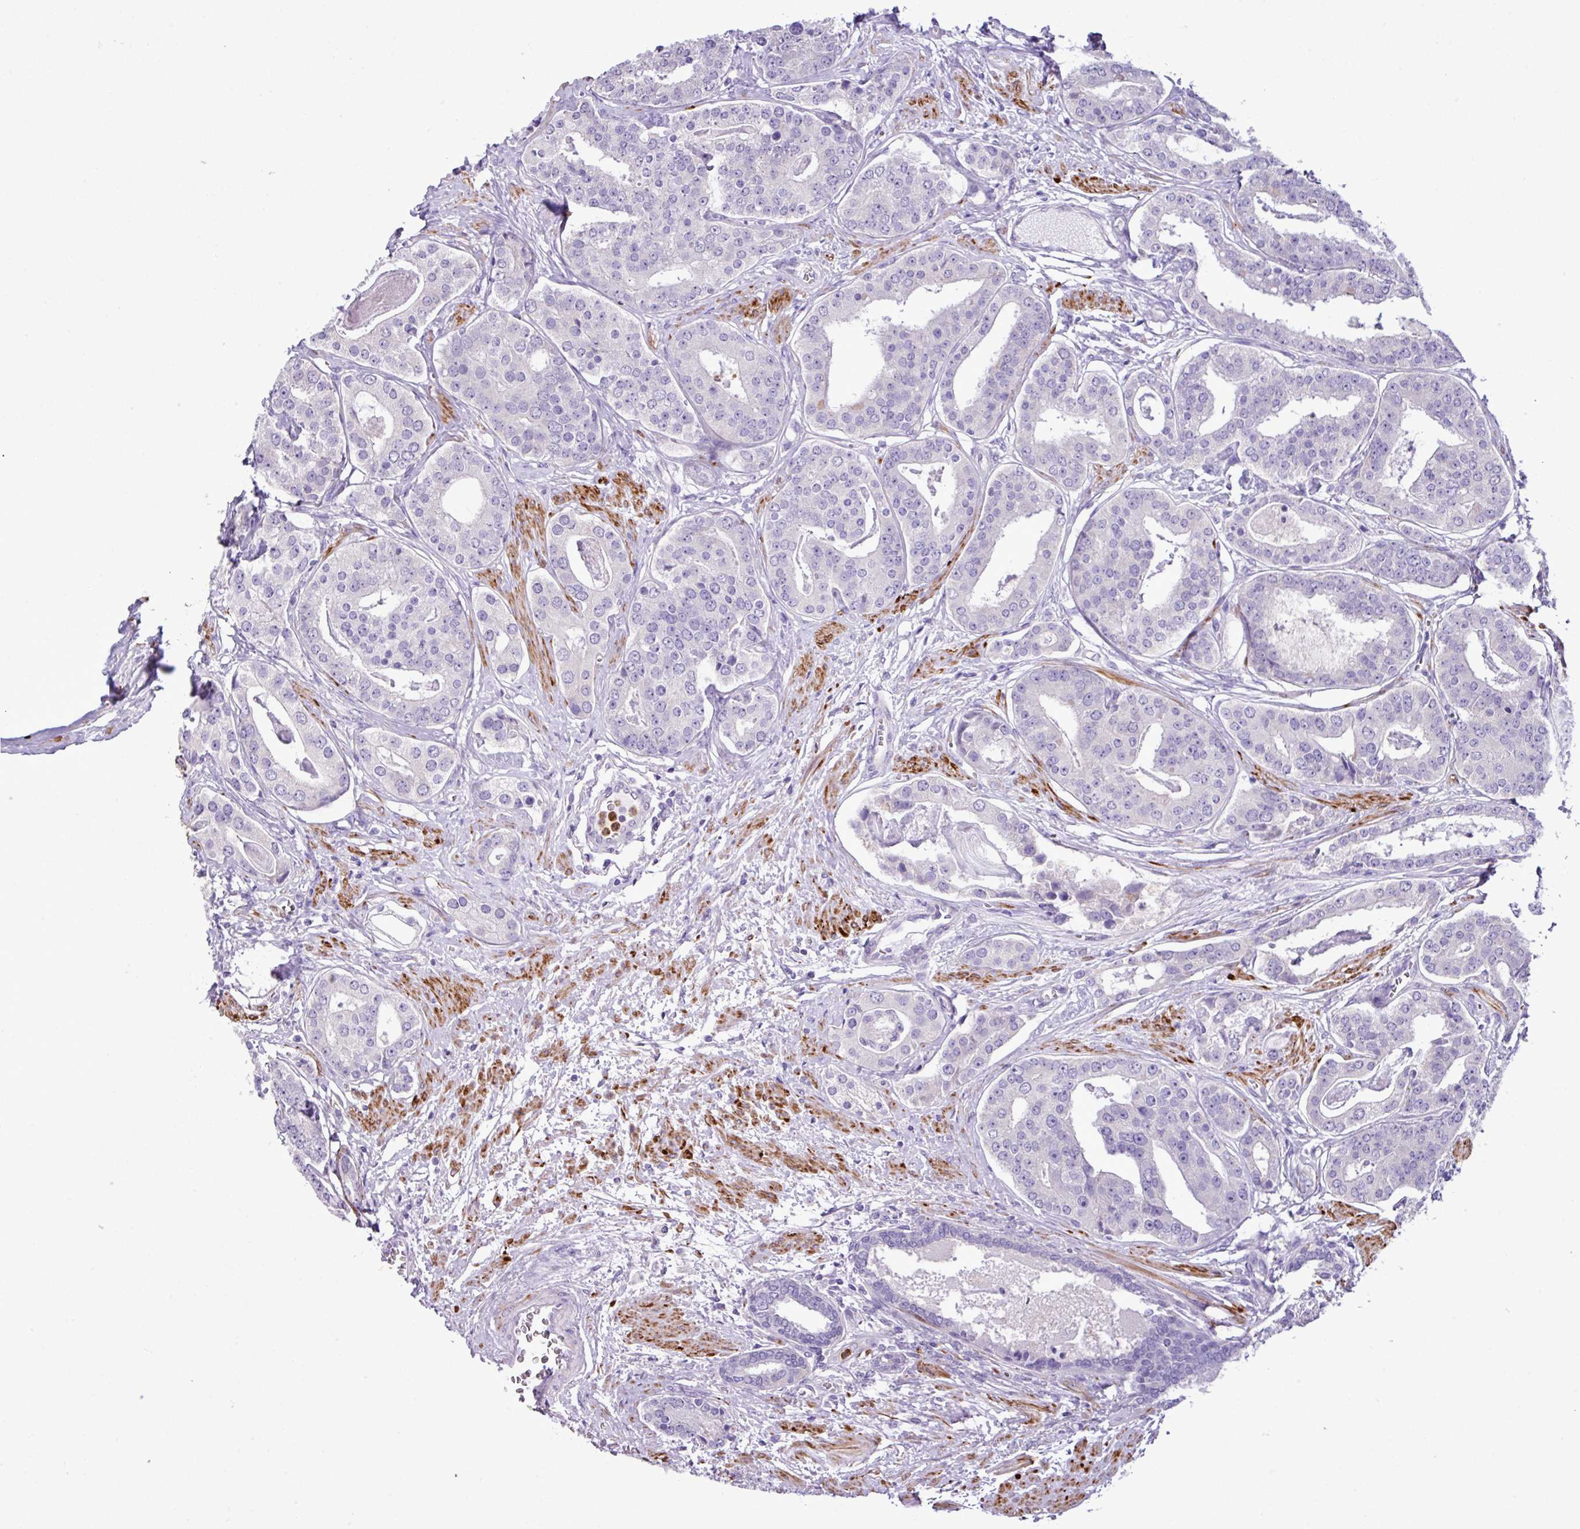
{"staining": {"intensity": "negative", "quantity": "none", "location": "none"}, "tissue": "prostate cancer", "cell_type": "Tumor cells", "image_type": "cancer", "snomed": [{"axis": "morphology", "description": "Adenocarcinoma, High grade"}, {"axis": "topography", "description": "Prostate"}], "caption": "DAB immunohistochemical staining of prostate adenocarcinoma (high-grade) shows no significant staining in tumor cells.", "gene": "ZSCAN5A", "patient": {"sex": "male", "age": 71}}